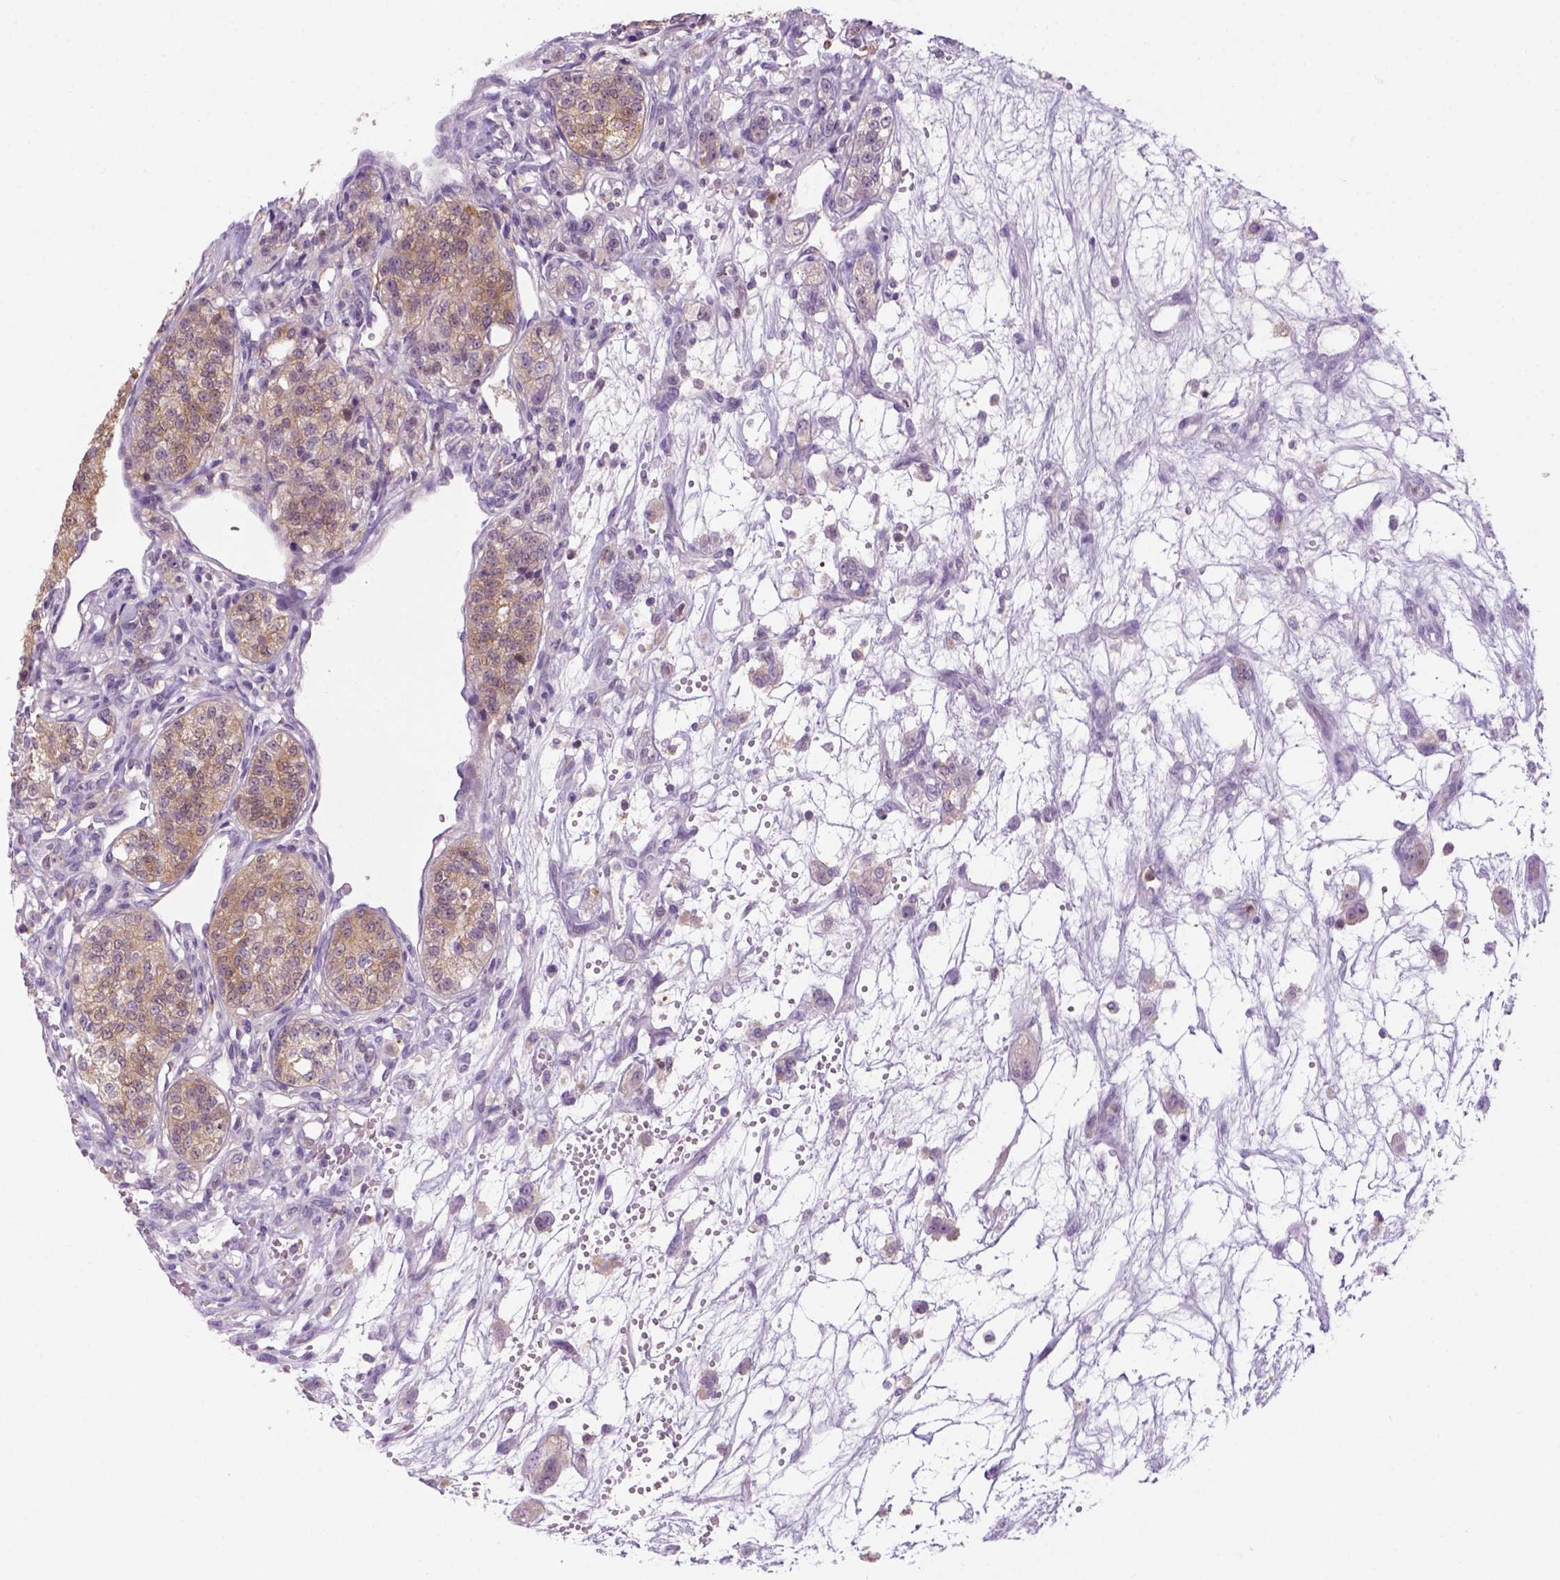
{"staining": {"intensity": "moderate", "quantity": ">75%", "location": "cytoplasmic/membranous"}, "tissue": "renal cancer", "cell_type": "Tumor cells", "image_type": "cancer", "snomed": [{"axis": "morphology", "description": "Adenocarcinoma, NOS"}, {"axis": "topography", "description": "Kidney"}], "caption": "There is medium levels of moderate cytoplasmic/membranous expression in tumor cells of renal adenocarcinoma, as demonstrated by immunohistochemical staining (brown color).", "gene": "GOT1", "patient": {"sex": "female", "age": 63}}